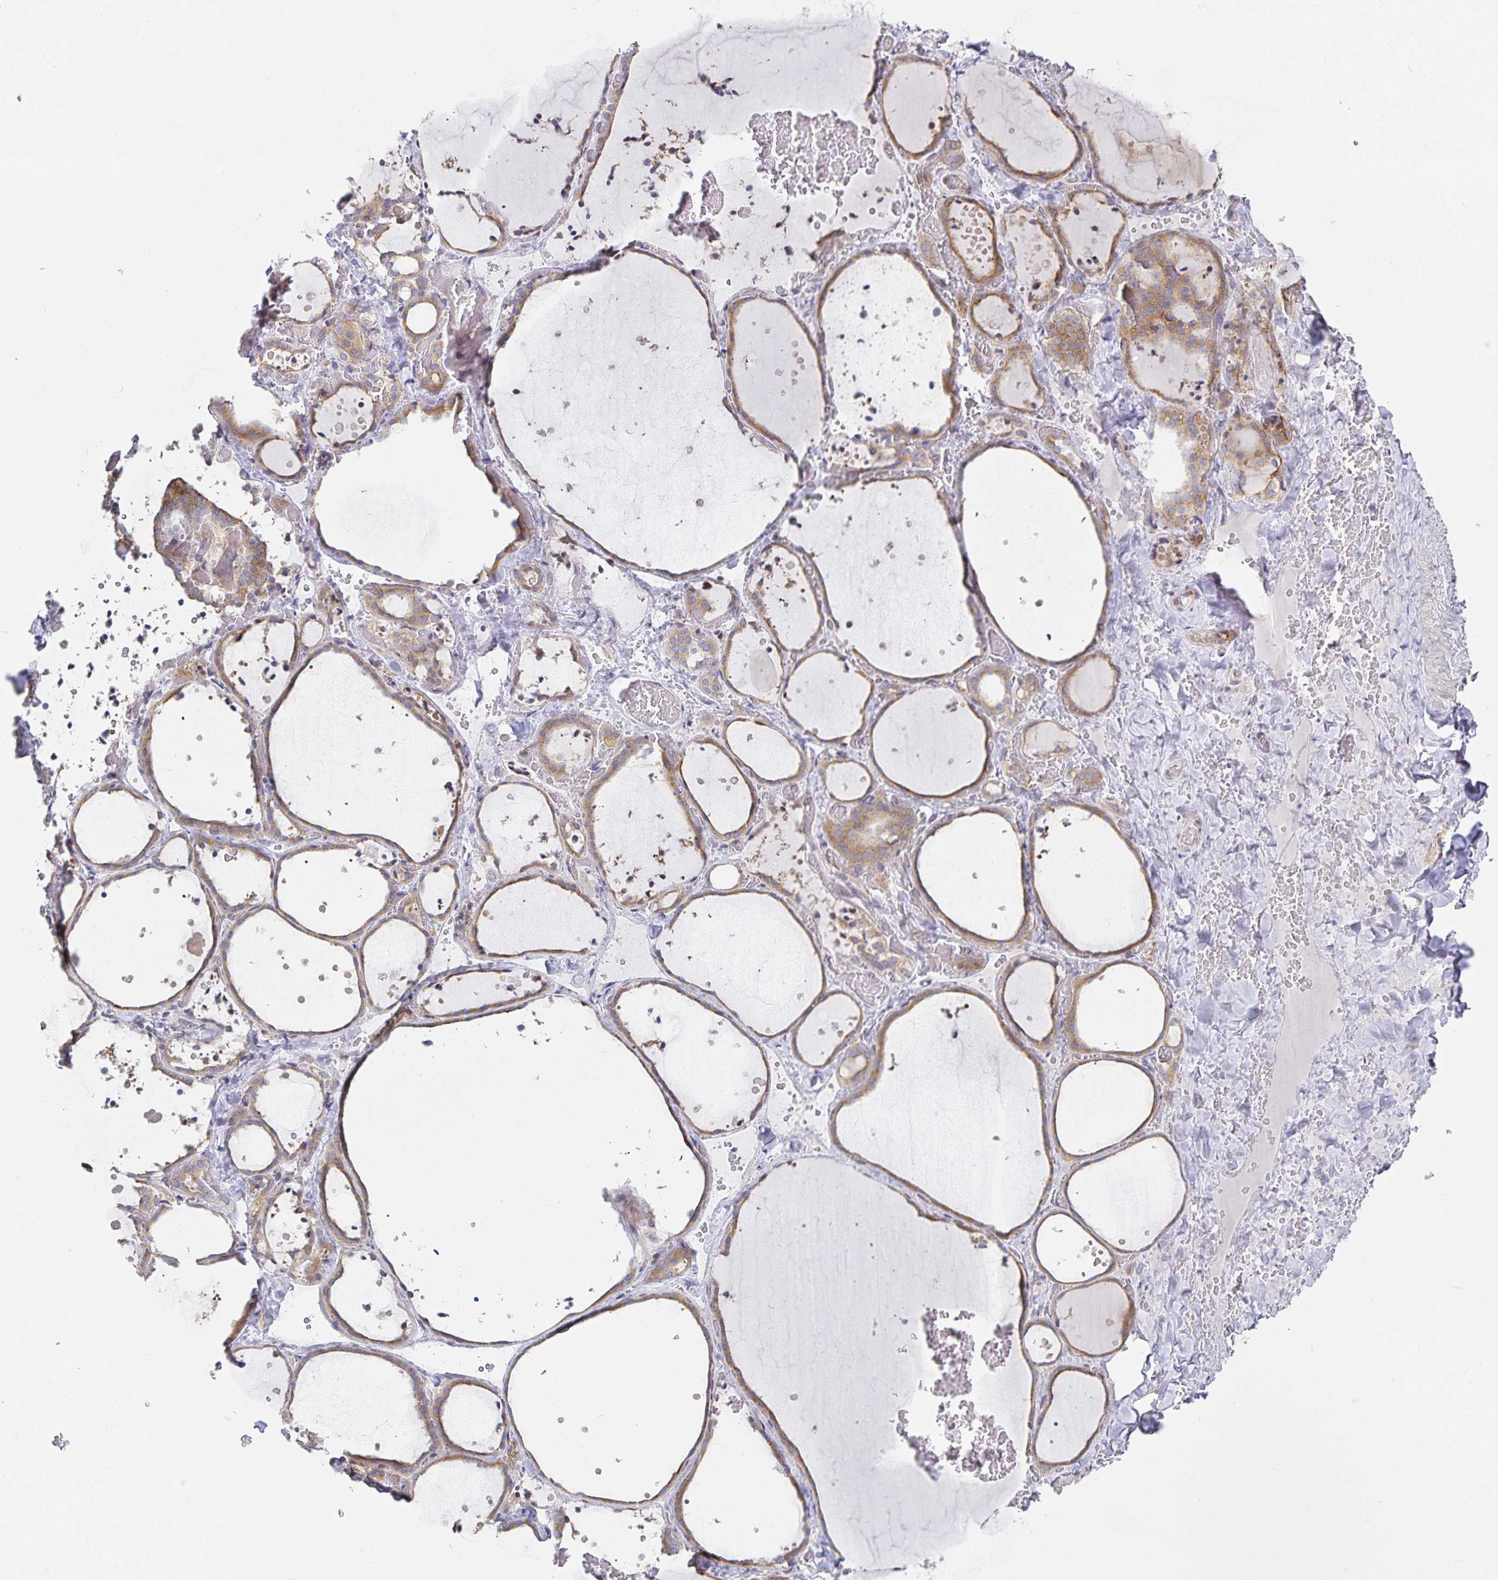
{"staining": {"intensity": "moderate", "quantity": ">75%", "location": "cytoplasmic/membranous"}, "tissue": "thyroid gland", "cell_type": "Glandular cells", "image_type": "normal", "snomed": [{"axis": "morphology", "description": "Normal tissue, NOS"}, {"axis": "topography", "description": "Thyroid gland"}], "caption": "An image of human thyroid gland stained for a protein demonstrates moderate cytoplasmic/membranous brown staining in glandular cells.", "gene": "NOMO1", "patient": {"sex": "female", "age": 36}}